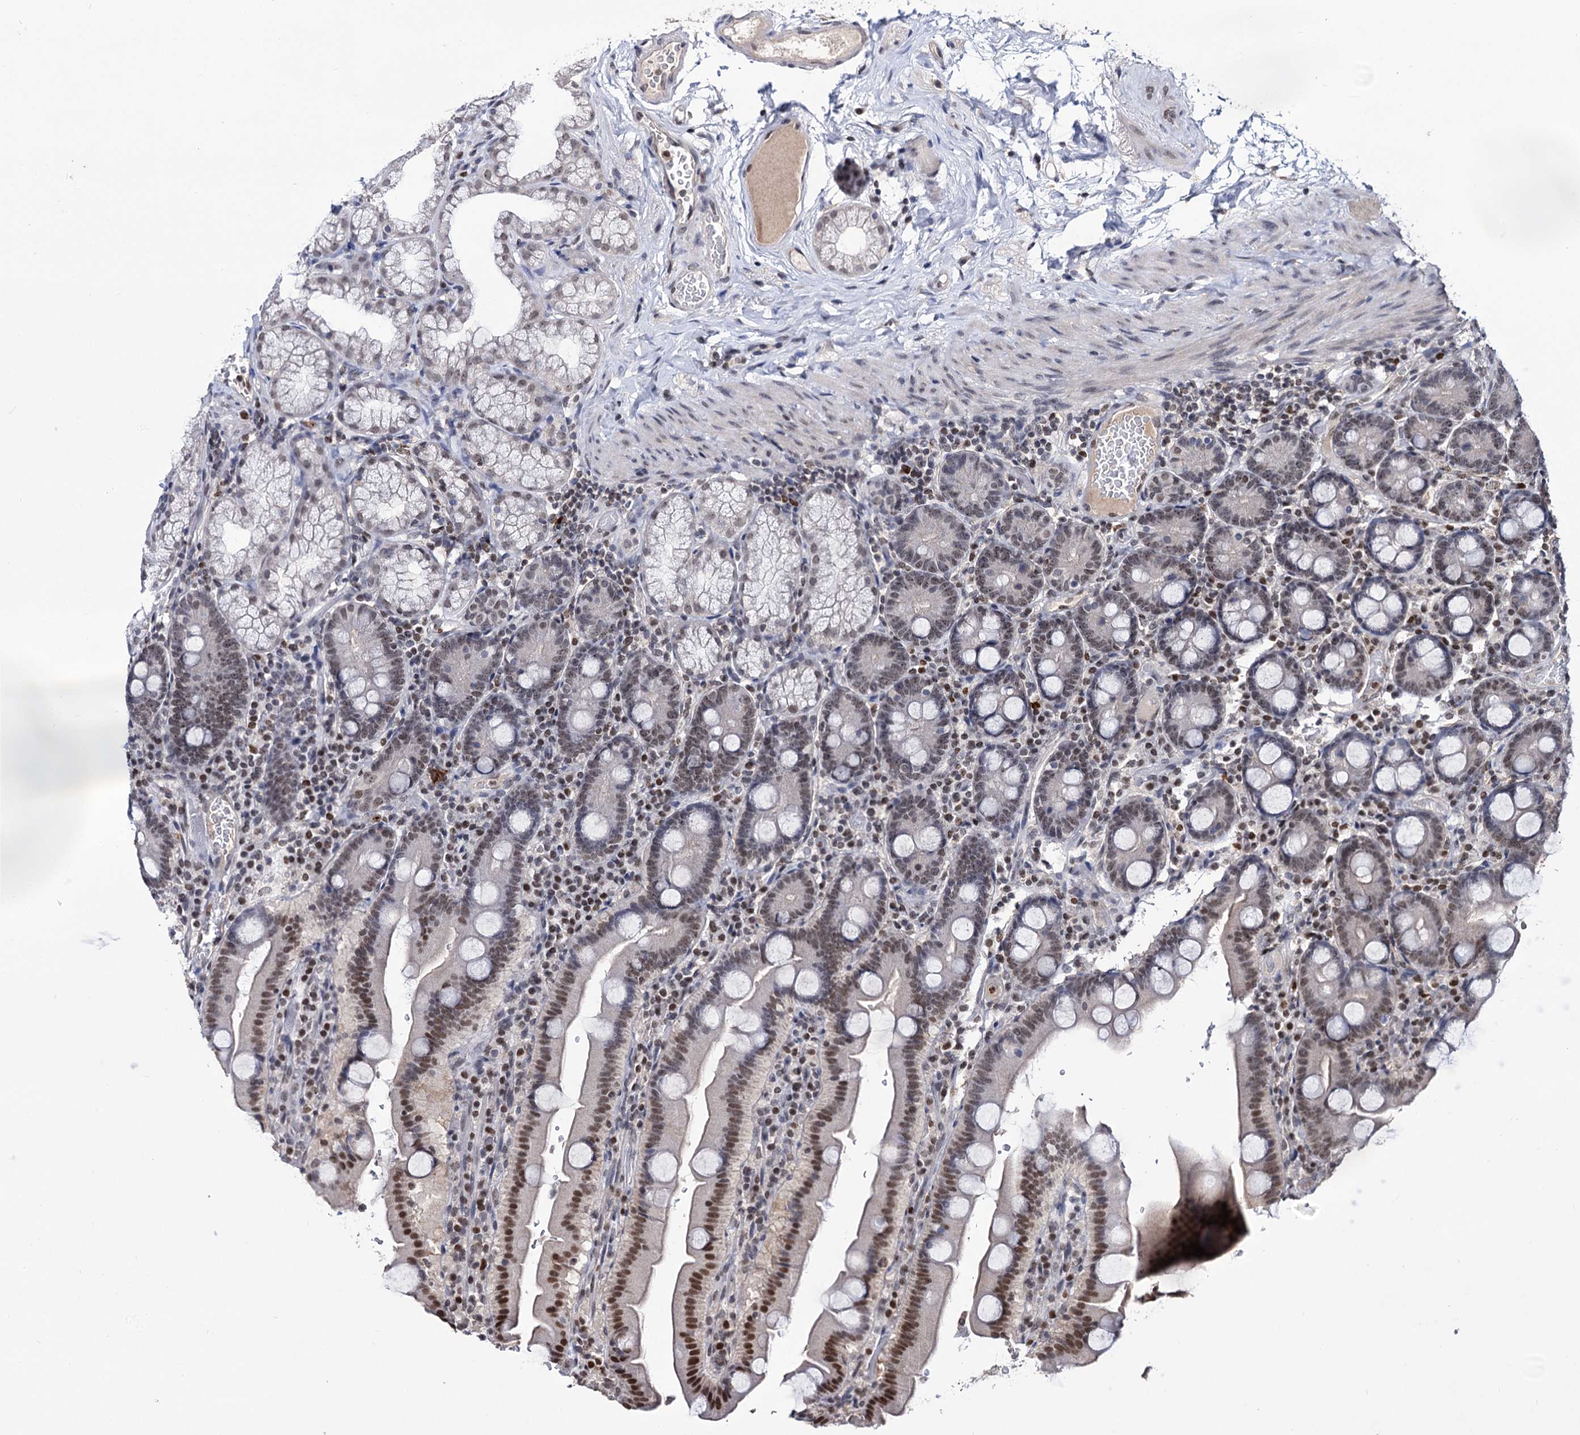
{"staining": {"intensity": "moderate", "quantity": ">75%", "location": "nuclear"}, "tissue": "duodenum", "cell_type": "Glandular cells", "image_type": "normal", "snomed": [{"axis": "morphology", "description": "Normal tissue, NOS"}, {"axis": "topography", "description": "Duodenum"}], "caption": "This is a histology image of IHC staining of benign duodenum, which shows moderate expression in the nuclear of glandular cells.", "gene": "SMCHD1", "patient": {"sex": "male", "age": 55}}